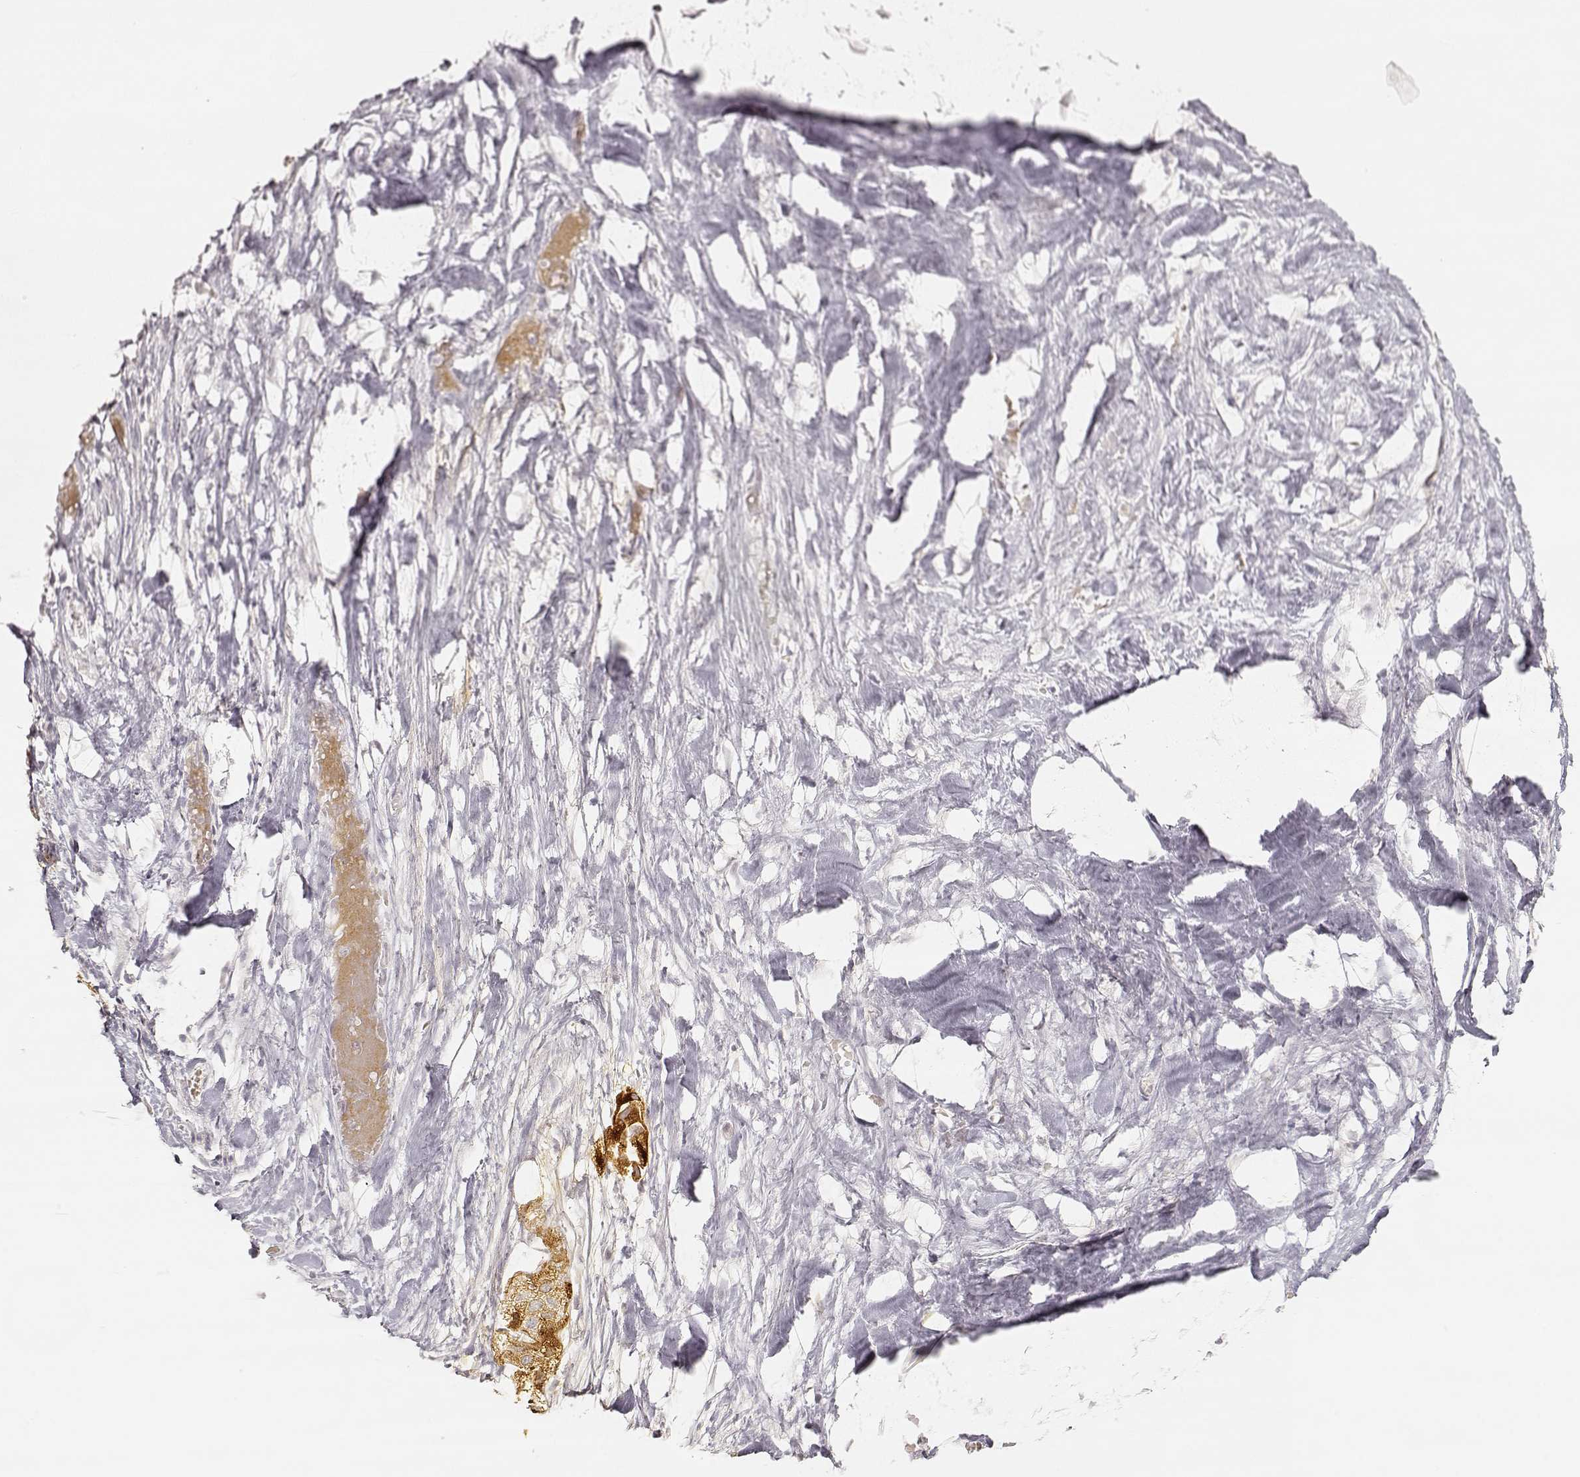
{"staining": {"intensity": "strong", "quantity": ">75%", "location": "cytoplasmic/membranous"}, "tissue": "liver cancer", "cell_type": "Tumor cells", "image_type": "cancer", "snomed": [{"axis": "morphology", "description": "Cholangiocarcinoma"}, {"axis": "topography", "description": "Liver"}], "caption": "Liver cholangiocarcinoma stained with immunohistochemistry (IHC) reveals strong cytoplasmic/membranous staining in about >75% of tumor cells.", "gene": "LAMC2", "patient": {"sex": "female", "age": 52}}